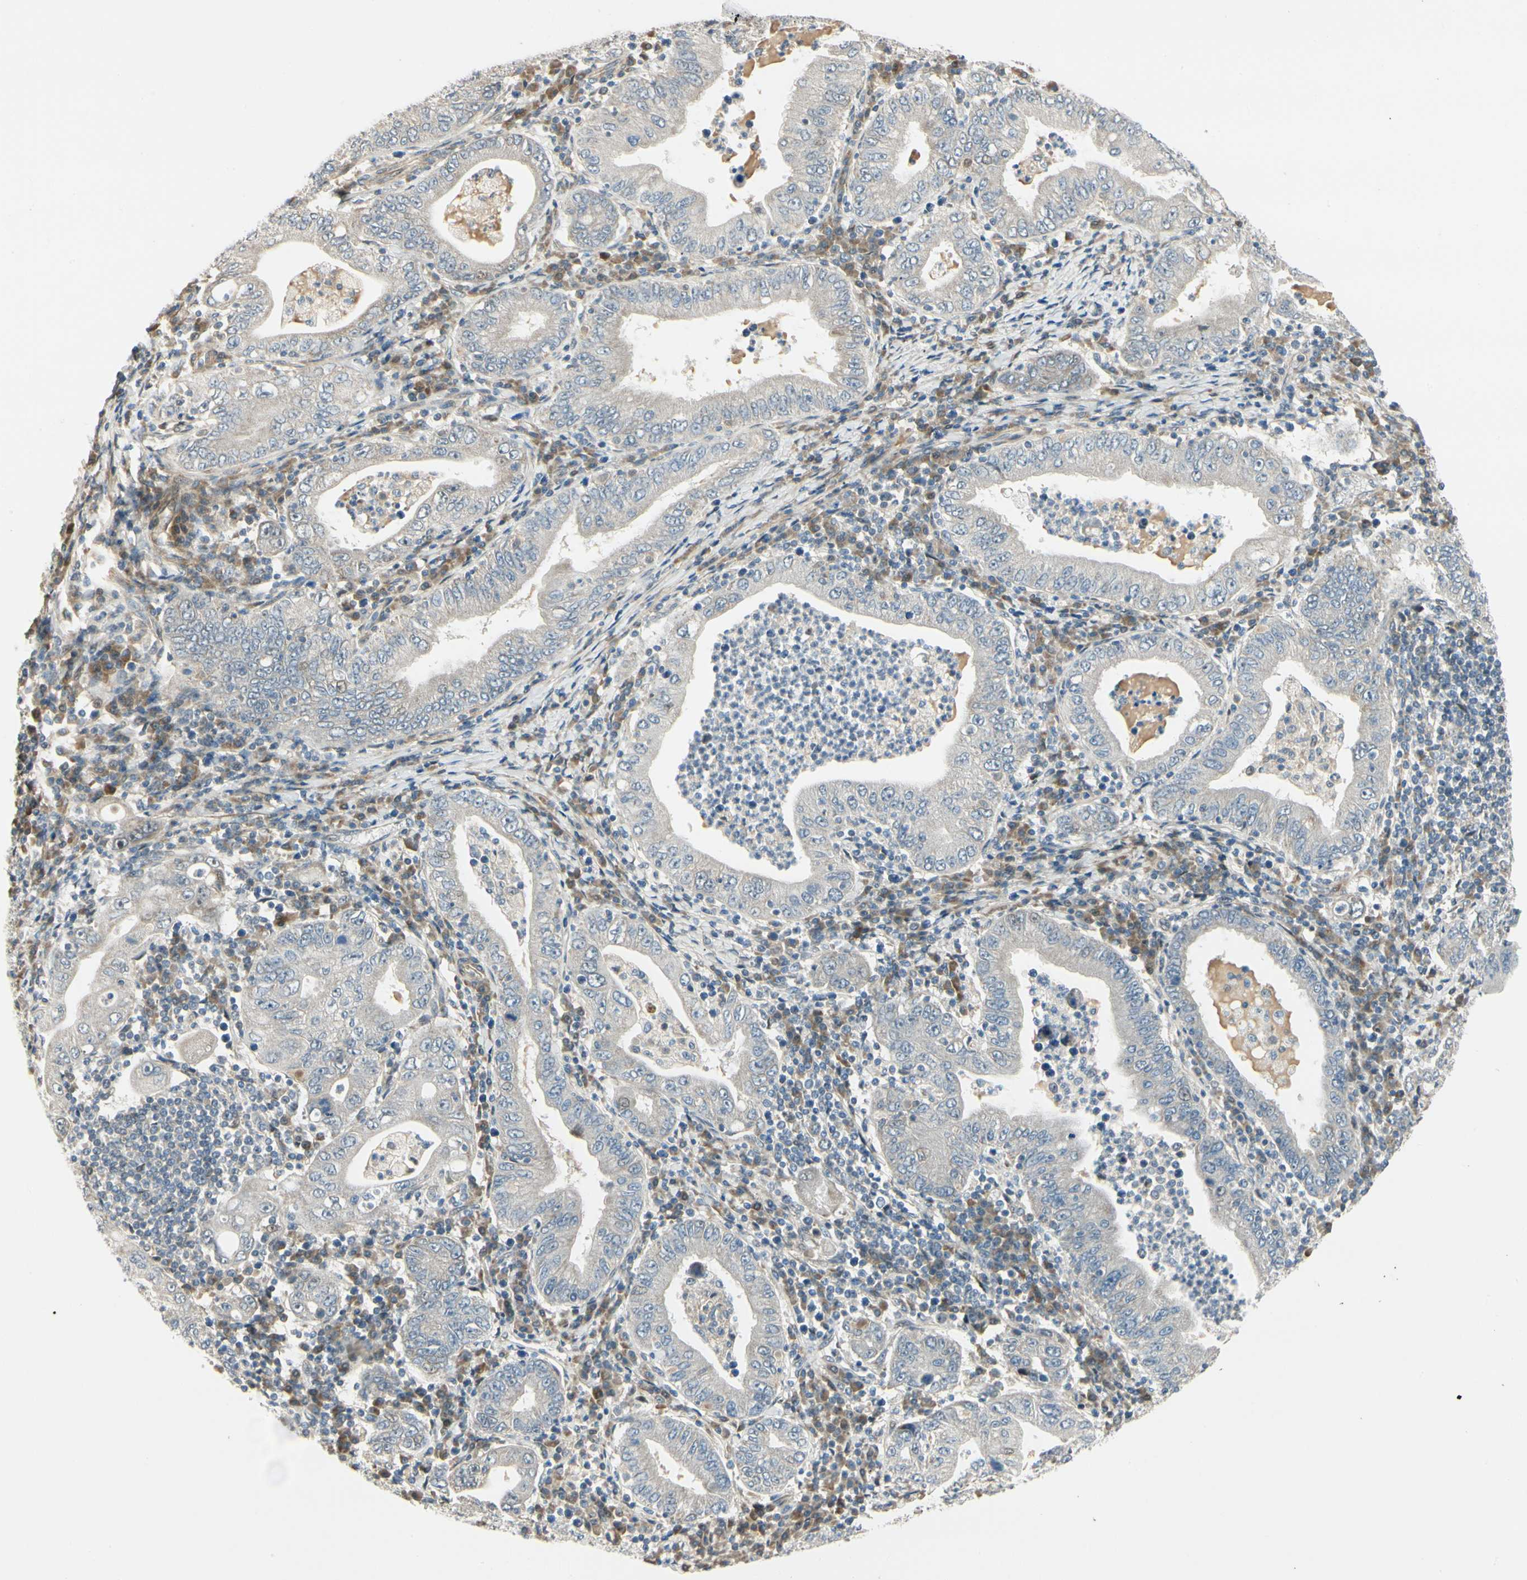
{"staining": {"intensity": "negative", "quantity": "none", "location": "none"}, "tissue": "stomach cancer", "cell_type": "Tumor cells", "image_type": "cancer", "snomed": [{"axis": "morphology", "description": "Normal tissue, NOS"}, {"axis": "morphology", "description": "Adenocarcinoma, NOS"}, {"axis": "topography", "description": "Esophagus"}, {"axis": "topography", "description": "Stomach, upper"}, {"axis": "topography", "description": "Peripheral nerve tissue"}], "caption": "Immunohistochemistry image of neoplastic tissue: stomach adenocarcinoma stained with DAB shows no significant protein positivity in tumor cells.", "gene": "P4HA3", "patient": {"sex": "male", "age": 62}}